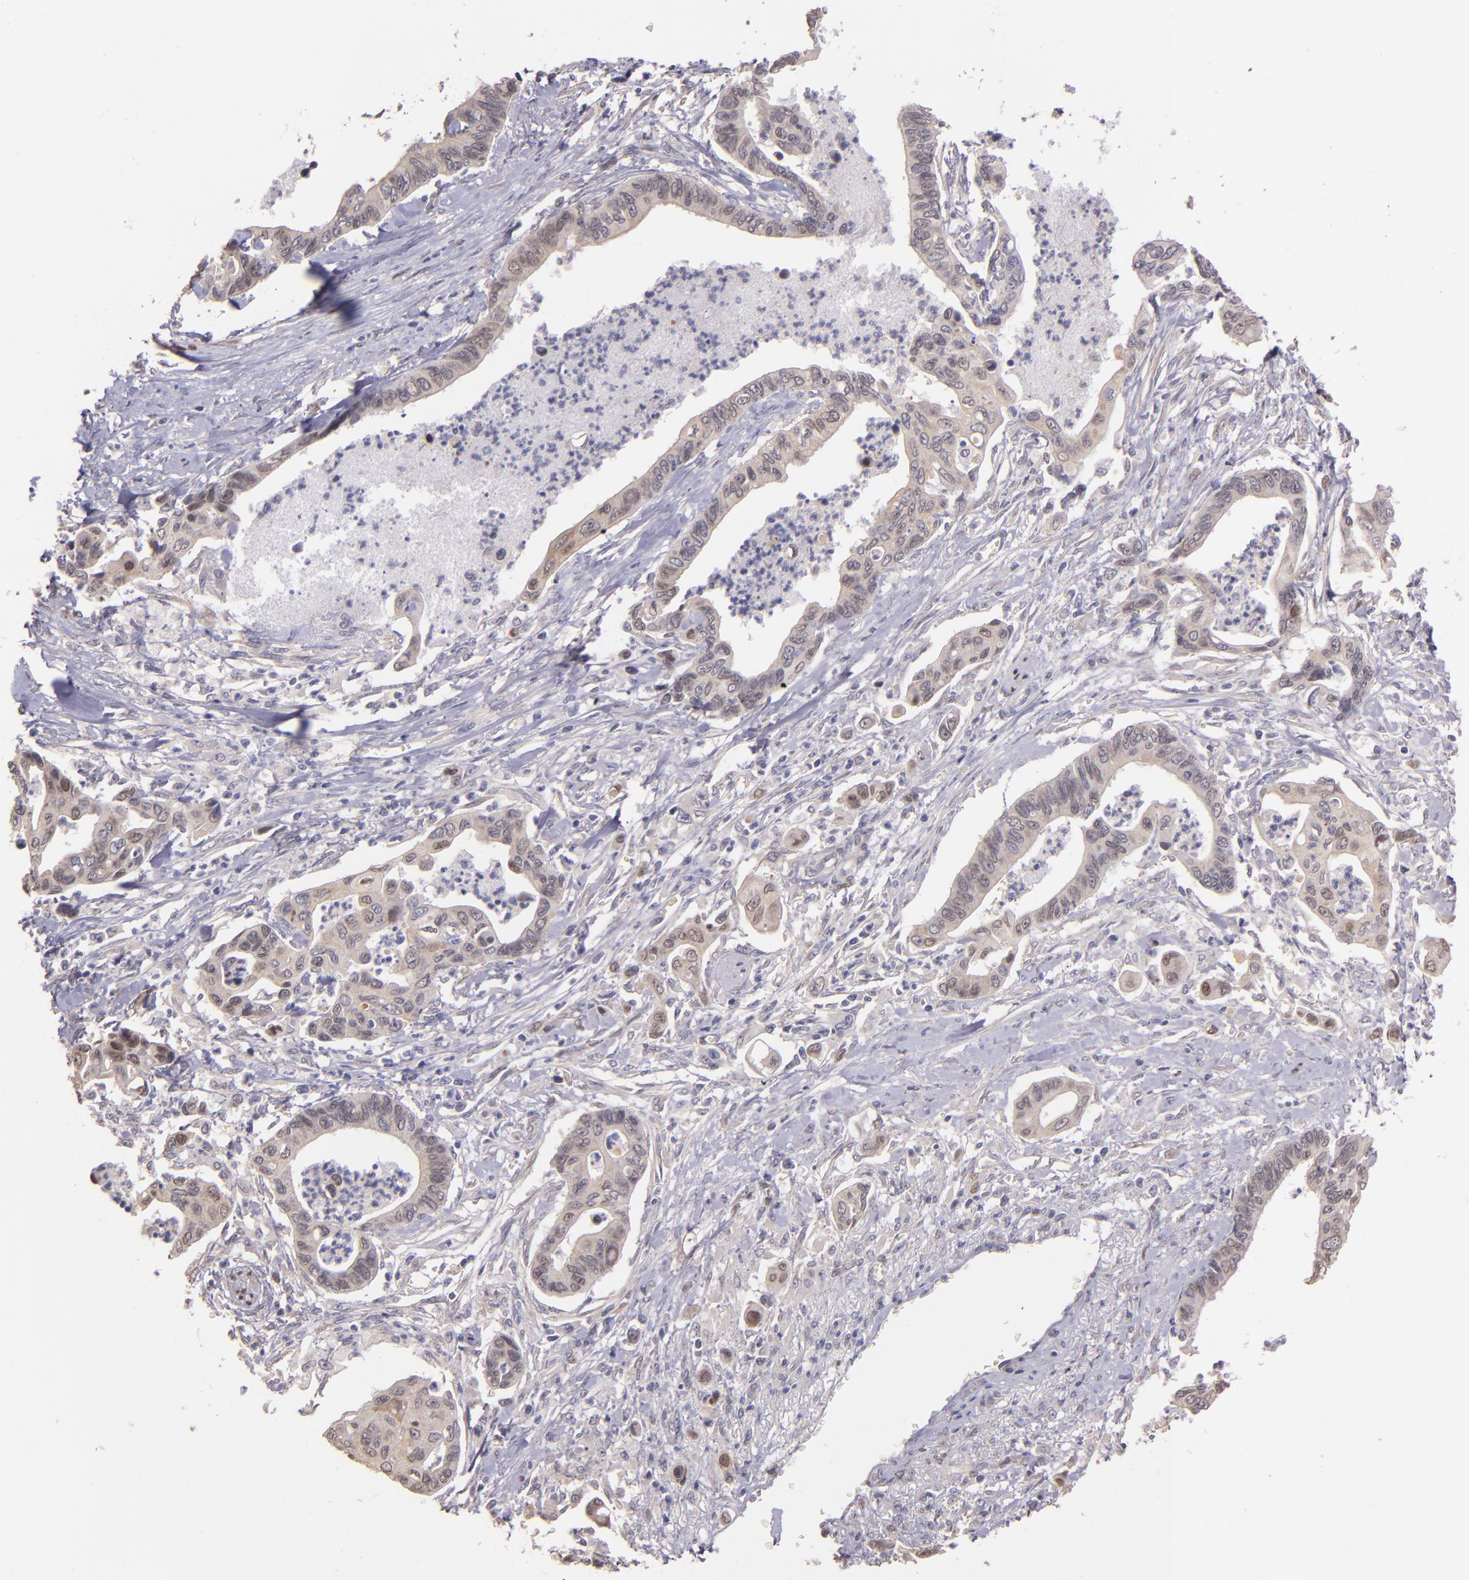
{"staining": {"intensity": "weak", "quantity": "25%-75%", "location": "cytoplasmic/membranous"}, "tissue": "pancreatic cancer", "cell_type": "Tumor cells", "image_type": "cancer", "snomed": [{"axis": "morphology", "description": "Adenocarcinoma, NOS"}, {"axis": "topography", "description": "Pancreas"}], "caption": "An image of adenocarcinoma (pancreatic) stained for a protein exhibits weak cytoplasmic/membranous brown staining in tumor cells.", "gene": "NUP62CL", "patient": {"sex": "female", "age": 70}}